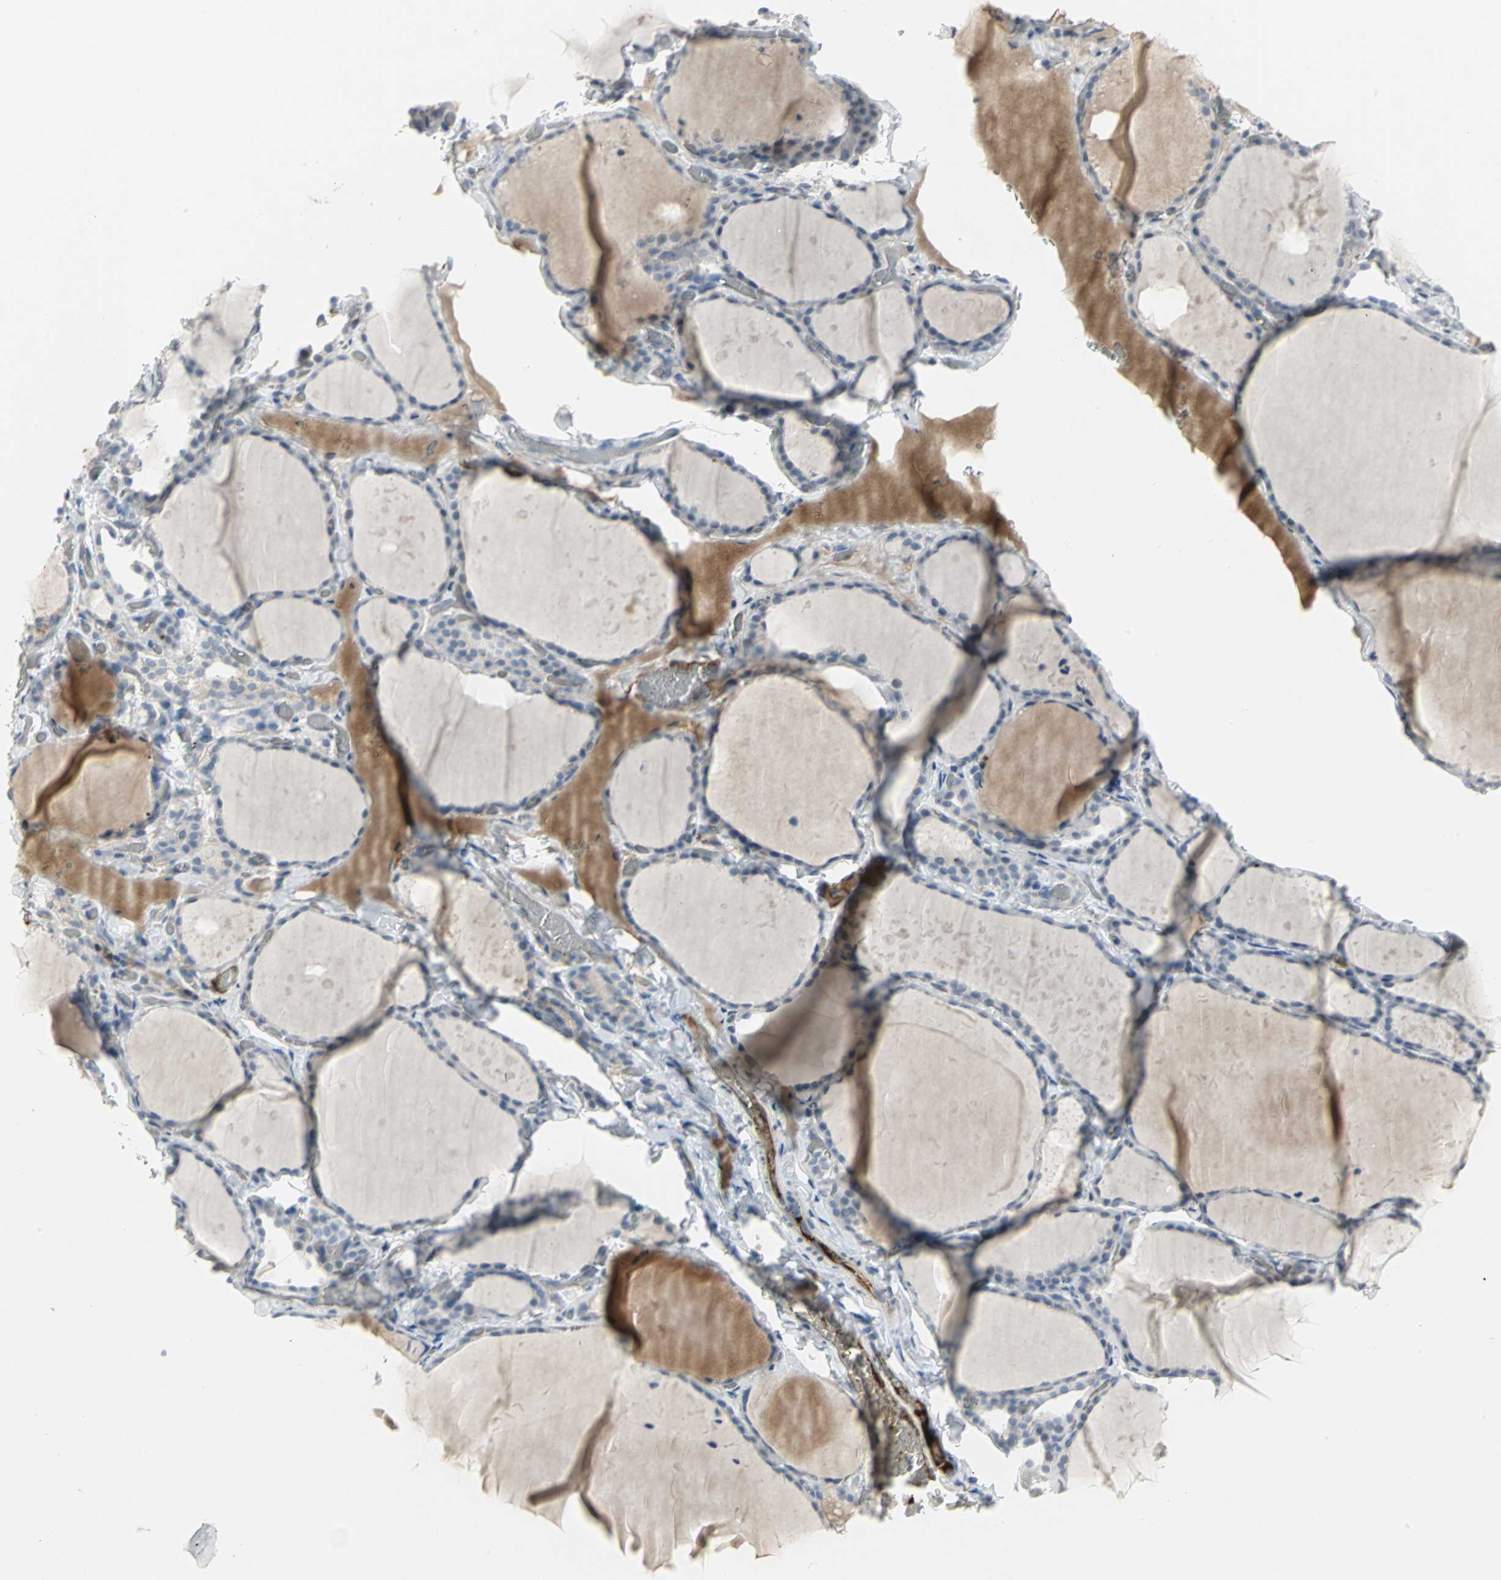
{"staining": {"intensity": "negative", "quantity": "none", "location": "none"}, "tissue": "thyroid gland", "cell_type": "Glandular cells", "image_type": "normal", "snomed": [{"axis": "morphology", "description": "Normal tissue, NOS"}, {"axis": "topography", "description": "Thyroid gland"}], "caption": "Immunohistochemistry micrograph of benign human thyroid gland stained for a protein (brown), which exhibits no positivity in glandular cells.", "gene": "ZIC1", "patient": {"sex": "female", "age": 22}}